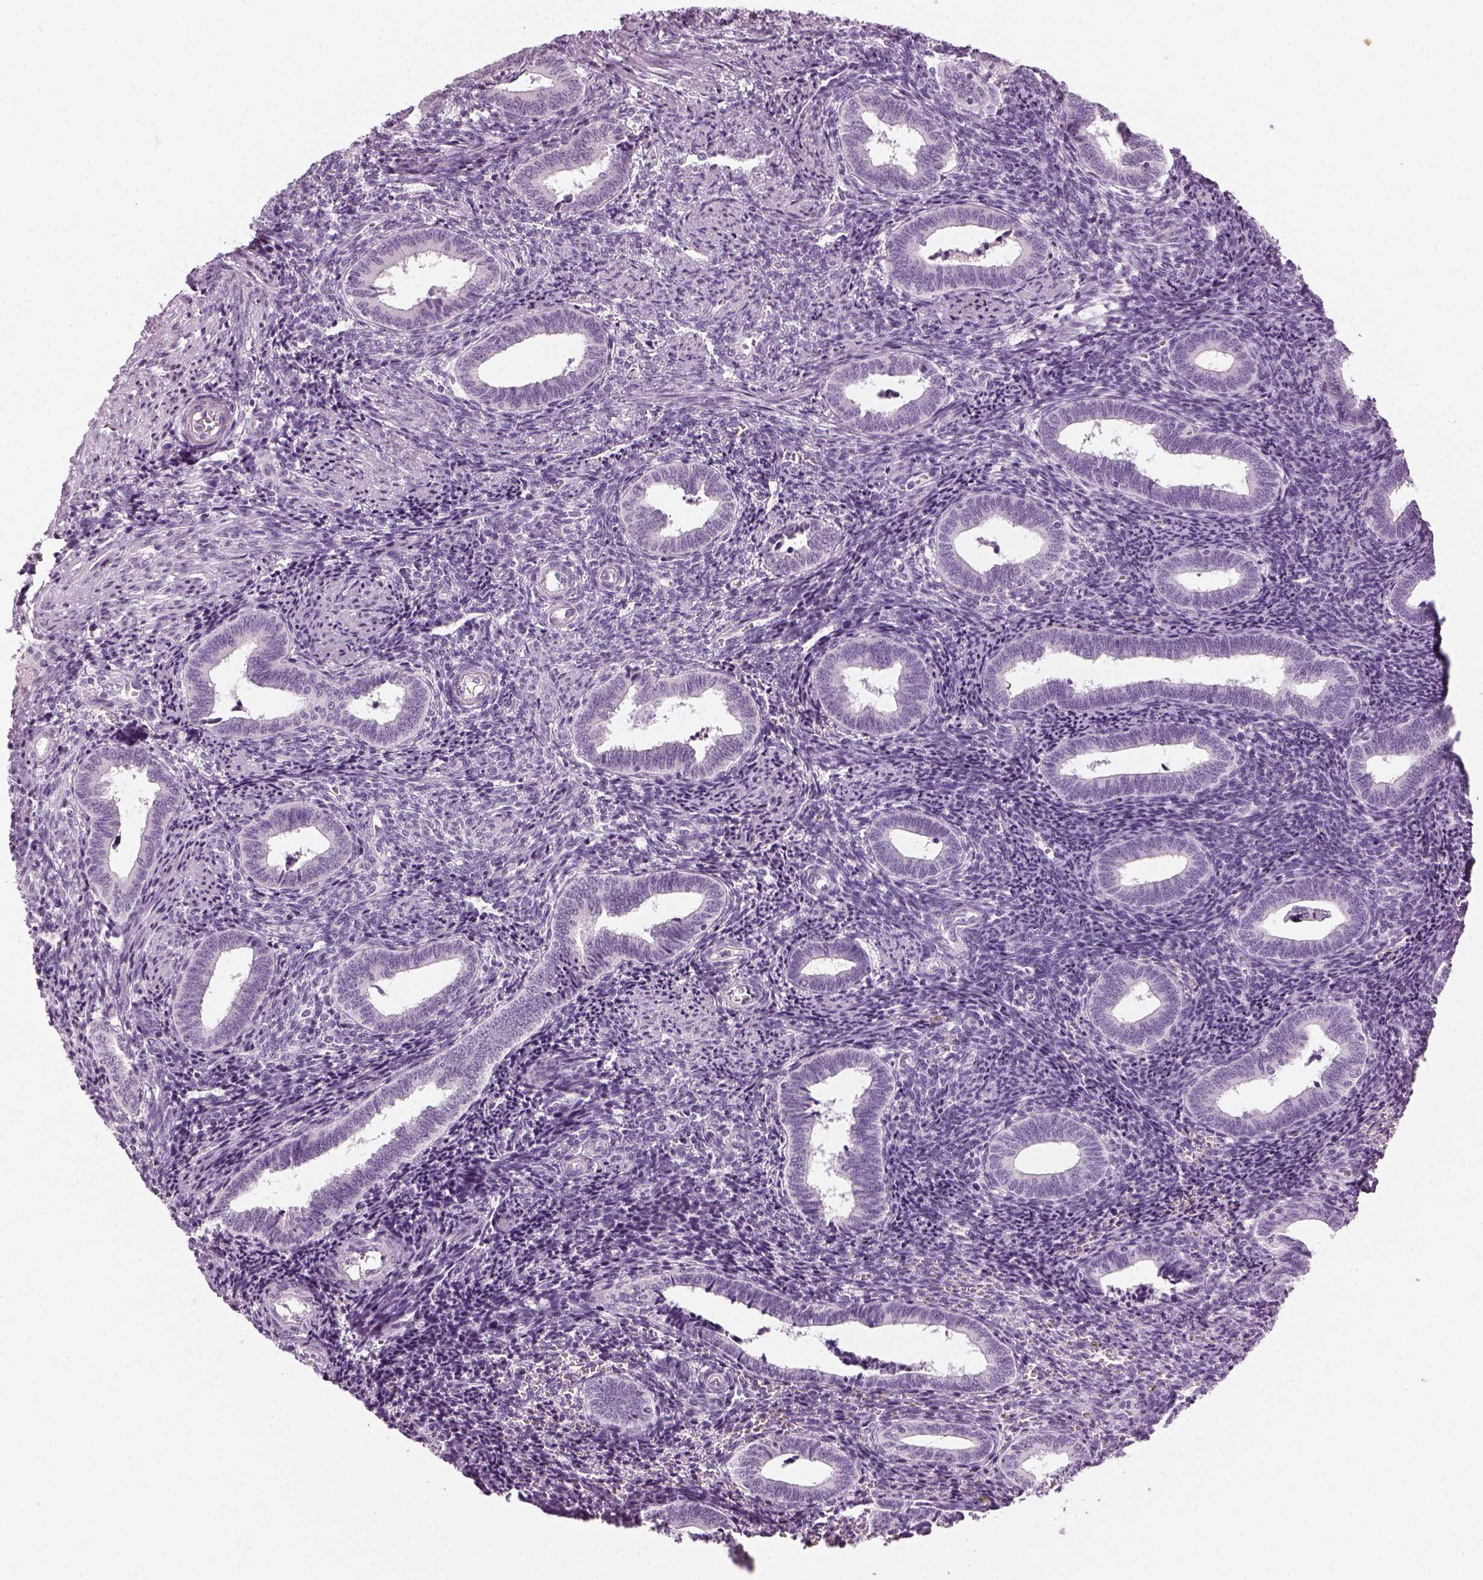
{"staining": {"intensity": "negative", "quantity": "none", "location": "none"}, "tissue": "endometrium", "cell_type": "Cells in endometrial stroma", "image_type": "normal", "snomed": [{"axis": "morphology", "description": "Normal tissue, NOS"}, {"axis": "topography", "description": "Endometrium"}], "caption": "IHC of unremarkable endometrium shows no expression in cells in endometrial stroma.", "gene": "TH", "patient": {"sex": "female", "age": 42}}